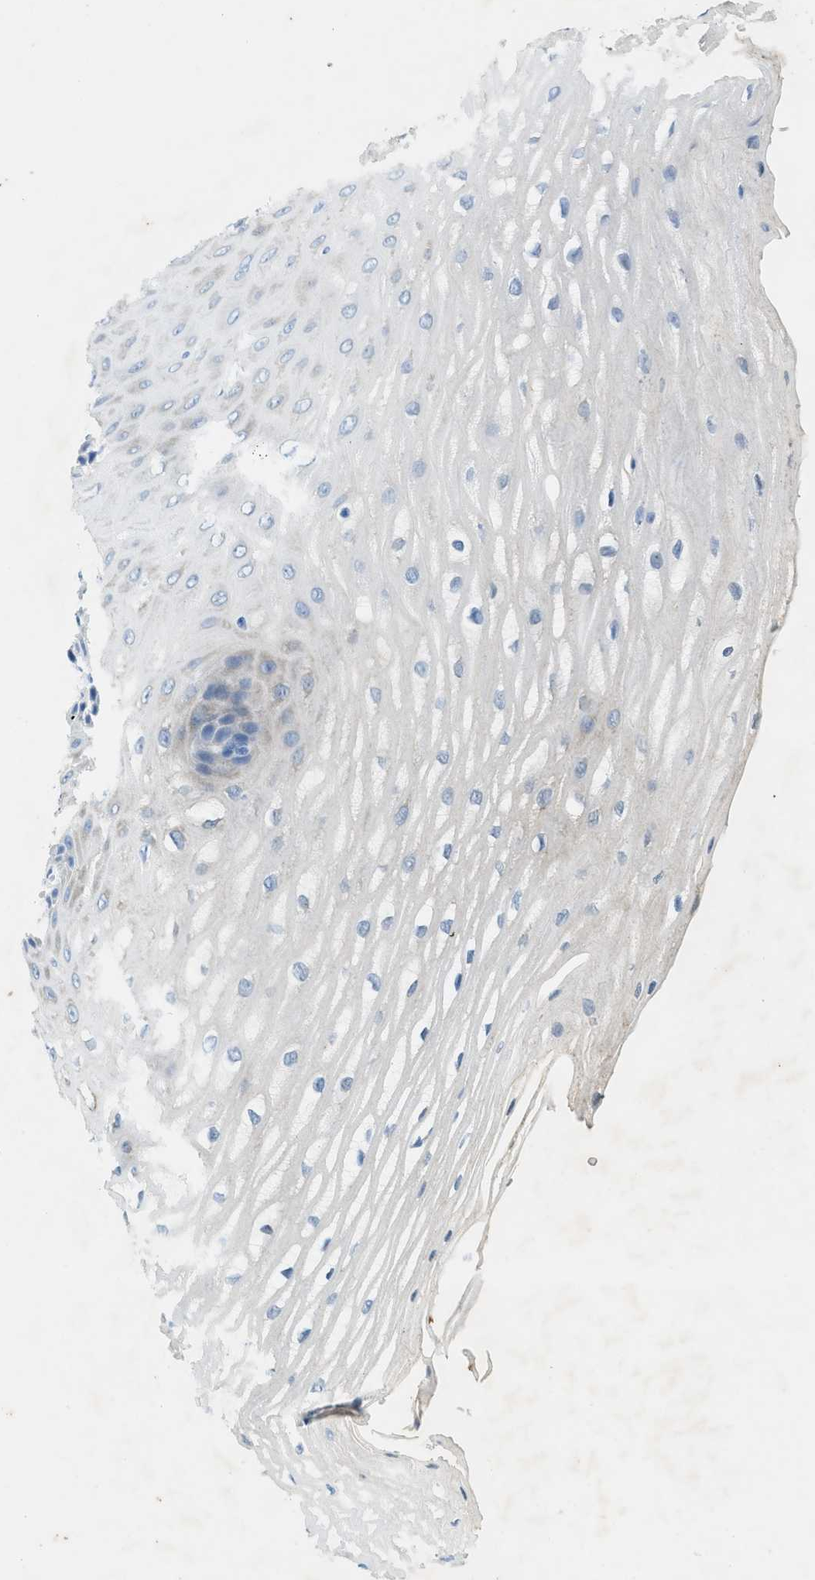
{"staining": {"intensity": "negative", "quantity": "none", "location": "none"}, "tissue": "esophagus", "cell_type": "Squamous epithelial cells", "image_type": "normal", "snomed": [{"axis": "morphology", "description": "Normal tissue, NOS"}, {"axis": "topography", "description": "Esophagus"}], "caption": "An immunohistochemistry (IHC) micrograph of unremarkable esophagus is shown. There is no staining in squamous epithelial cells of esophagus. (DAB immunohistochemistry (IHC) visualized using brightfield microscopy, high magnification).", "gene": "ZDHHC13", "patient": {"sex": "male", "age": 54}}